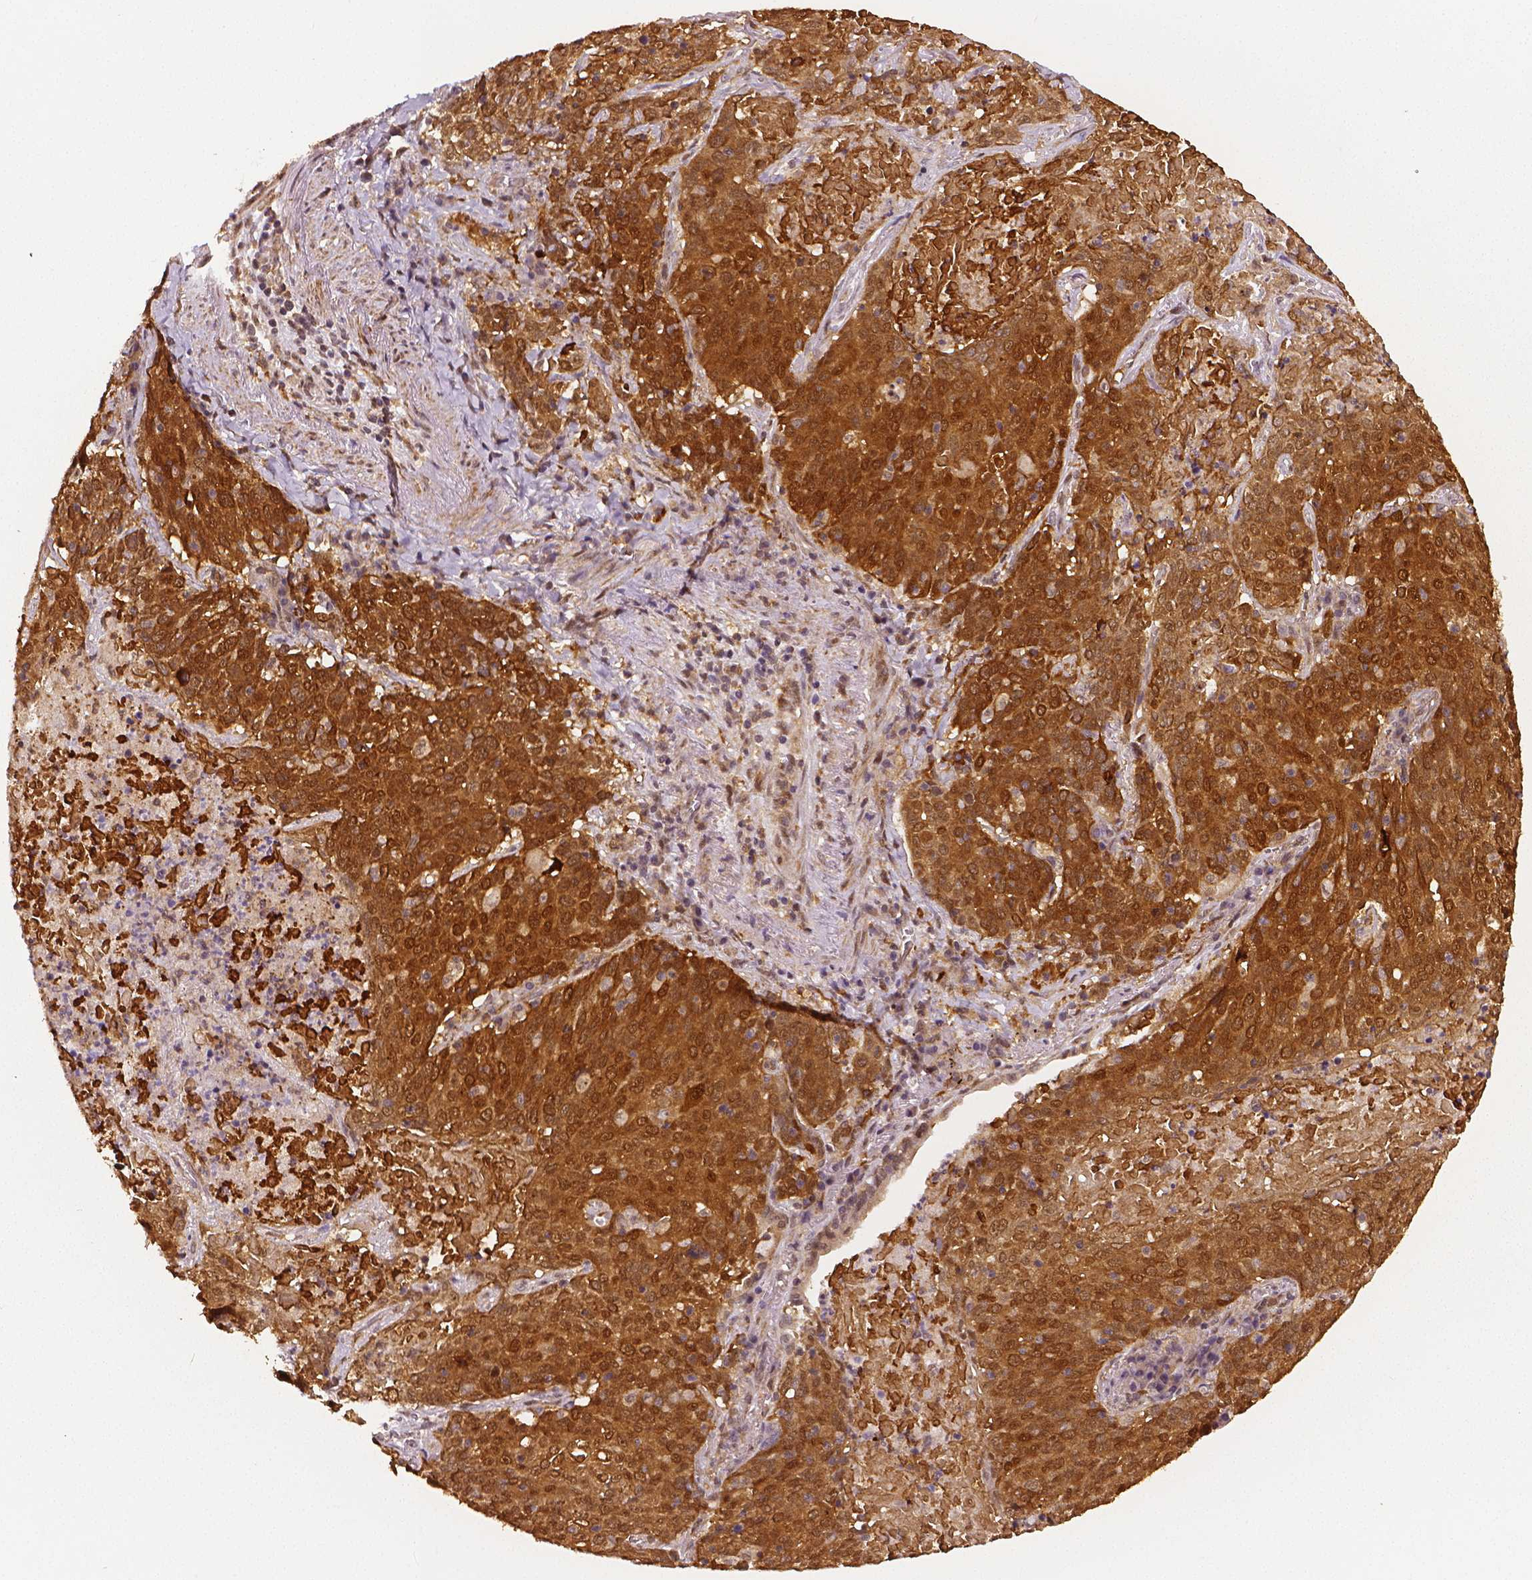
{"staining": {"intensity": "strong", "quantity": ">75%", "location": "cytoplasmic/membranous"}, "tissue": "lung cancer", "cell_type": "Tumor cells", "image_type": "cancer", "snomed": [{"axis": "morphology", "description": "Squamous cell carcinoma, NOS"}, {"axis": "topography", "description": "Lung"}], "caption": "A brown stain highlights strong cytoplasmic/membranous staining of a protein in lung cancer (squamous cell carcinoma) tumor cells.", "gene": "STAT3", "patient": {"sex": "male", "age": 82}}